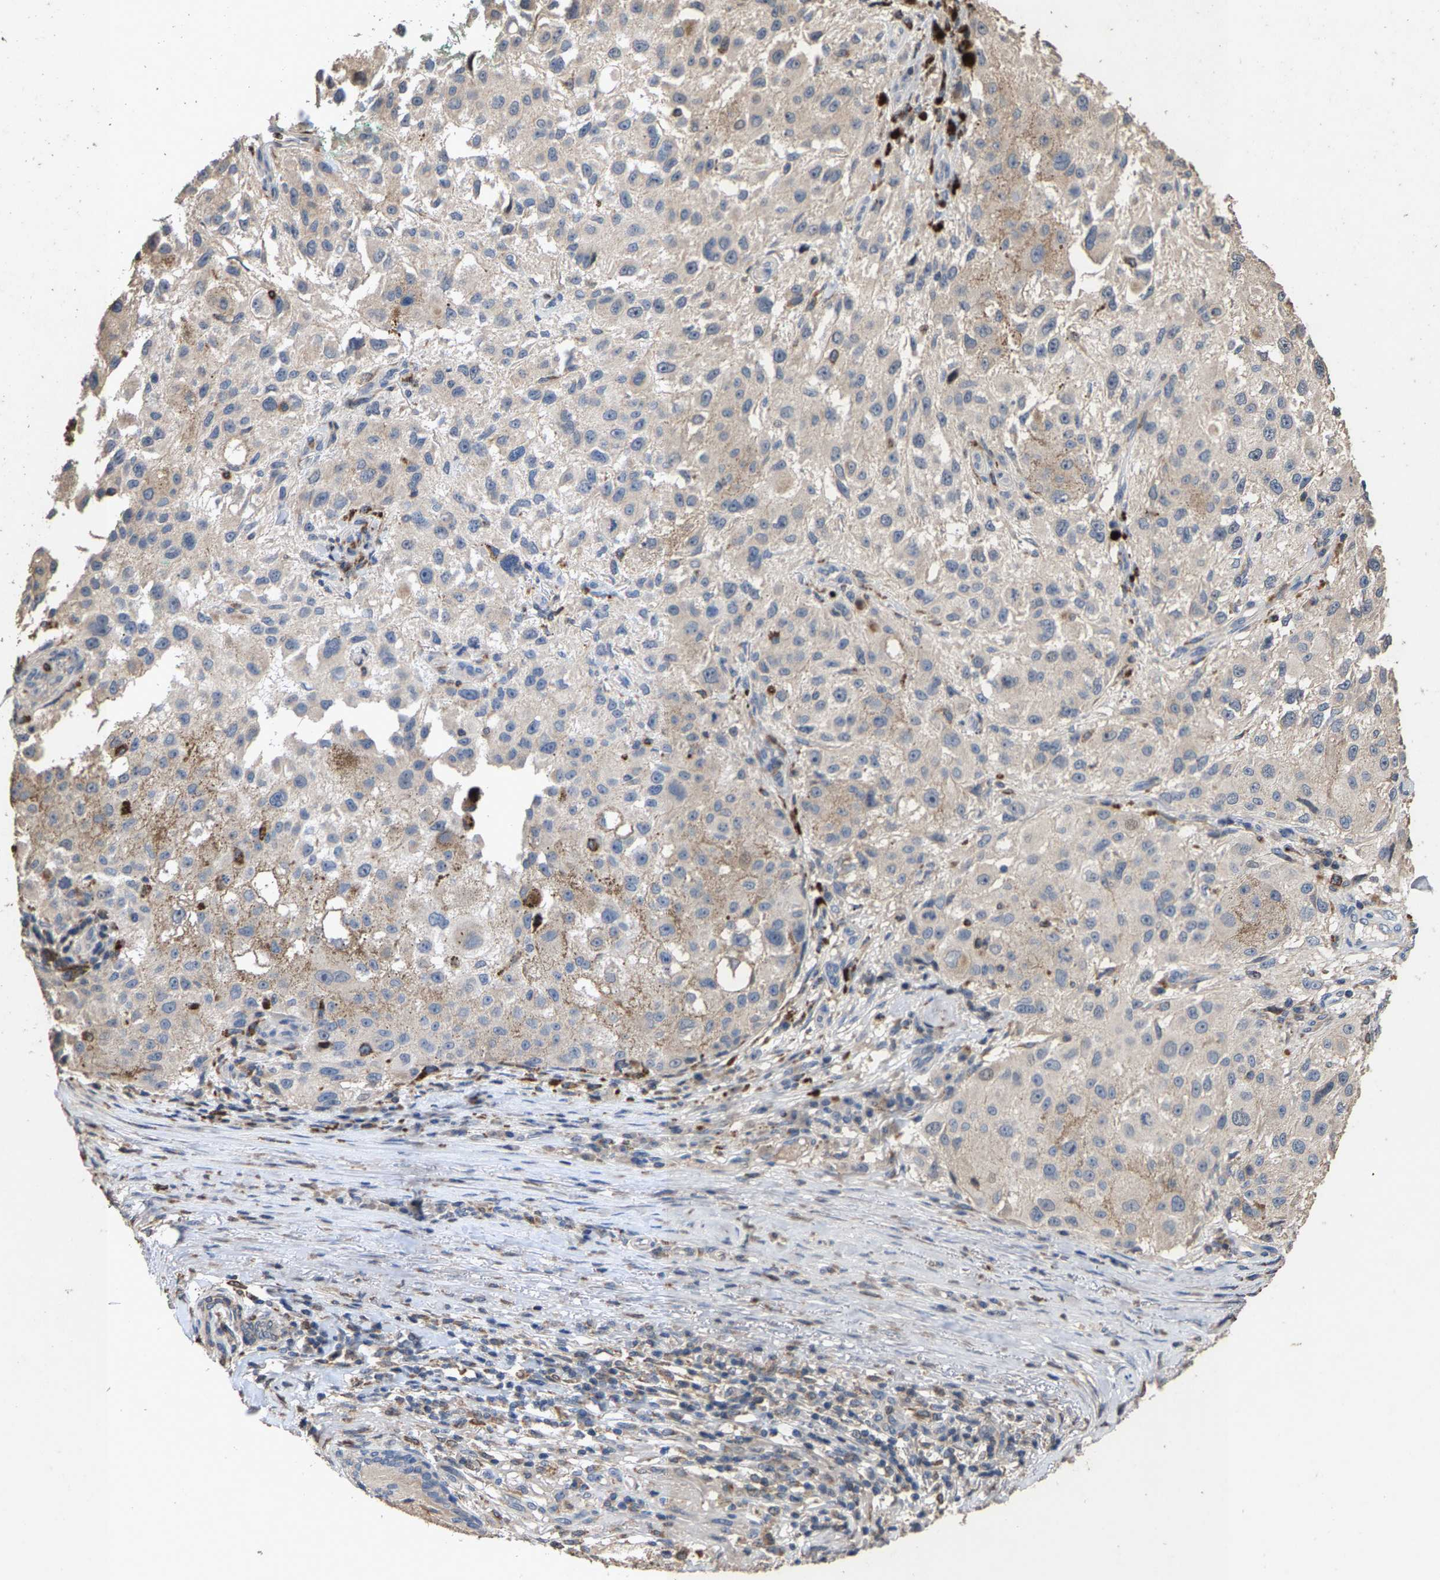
{"staining": {"intensity": "negative", "quantity": "none", "location": "none"}, "tissue": "melanoma", "cell_type": "Tumor cells", "image_type": "cancer", "snomed": [{"axis": "morphology", "description": "Necrosis, NOS"}, {"axis": "morphology", "description": "Malignant melanoma, NOS"}, {"axis": "topography", "description": "Skin"}], "caption": "Immunohistochemical staining of human malignant melanoma reveals no significant staining in tumor cells.", "gene": "TDRKH", "patient": {"sex": "female", "age": 87}}